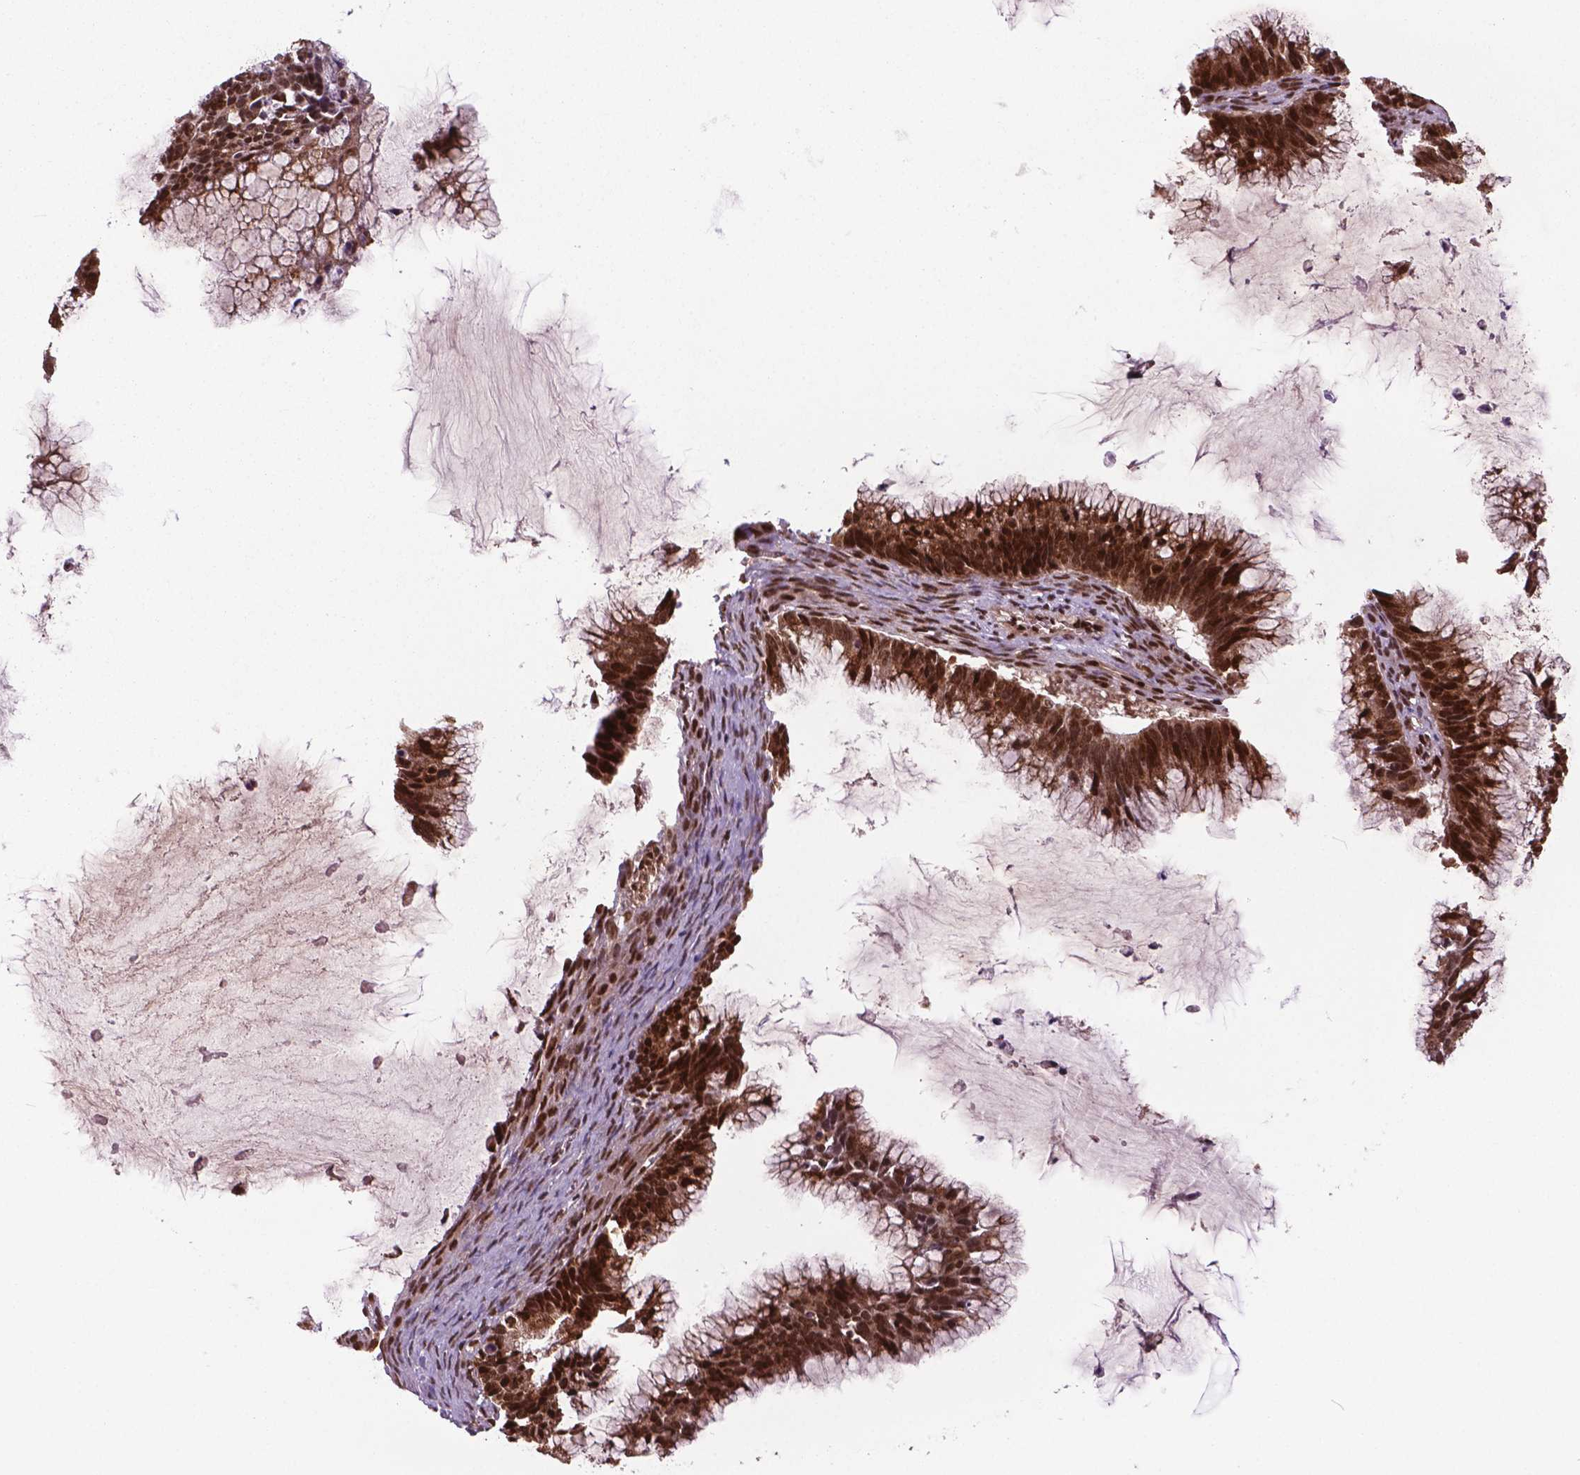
{"staining": {"intensity": "strong", "quantity": ">75%", "location": "nuclear"}, "tissue": "ovarian cancer", "cell_type": "Tumor cells", "image_type": "cancer", "snomed": [{"axis": "morphology", "description": "Cystadenocarcinoma, mucinous, NOS"}, {"axis": "topography", "description": "Ovary"}], "caption": "Ovarian cancer (mucinous cystadenocarcinoma) was stained to show a protein in brown. There is high levels of strong nuclear staining in approximately >75% of tumor cells.", "gene": "SIRT6", "patient": {"sex": "female", "age": 38}}